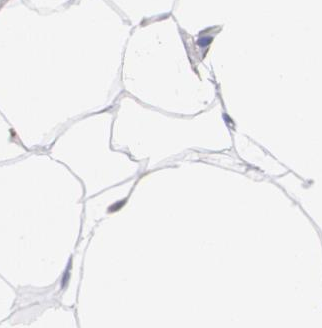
{"staining": {"intensity": "negative", "quantity": "none", "location": "none"}, "tissue": "adipose tissue", "cell_type": "Adipocytes", "image_type": "normal", "snomed": [{"axis": "morphology", "description": "Normal tissue, NOS"}, {"axis": "morphology", "description": "Duct carcinoma"}, {"axis": "topography", "description": "Breast"}, {"axis": "topography", "description": "Adipose tissue"}], "caption": "Histopathology image shows no significant protein expression in adipocytes of benign adipose tissue. (DAB (3,3'-diaminobenzidine) immunohistochemistry visualized using brightfield microscopy, high magnification).", "gene": "PTPRC", "patient": {"sex": "female", "age": 37}}